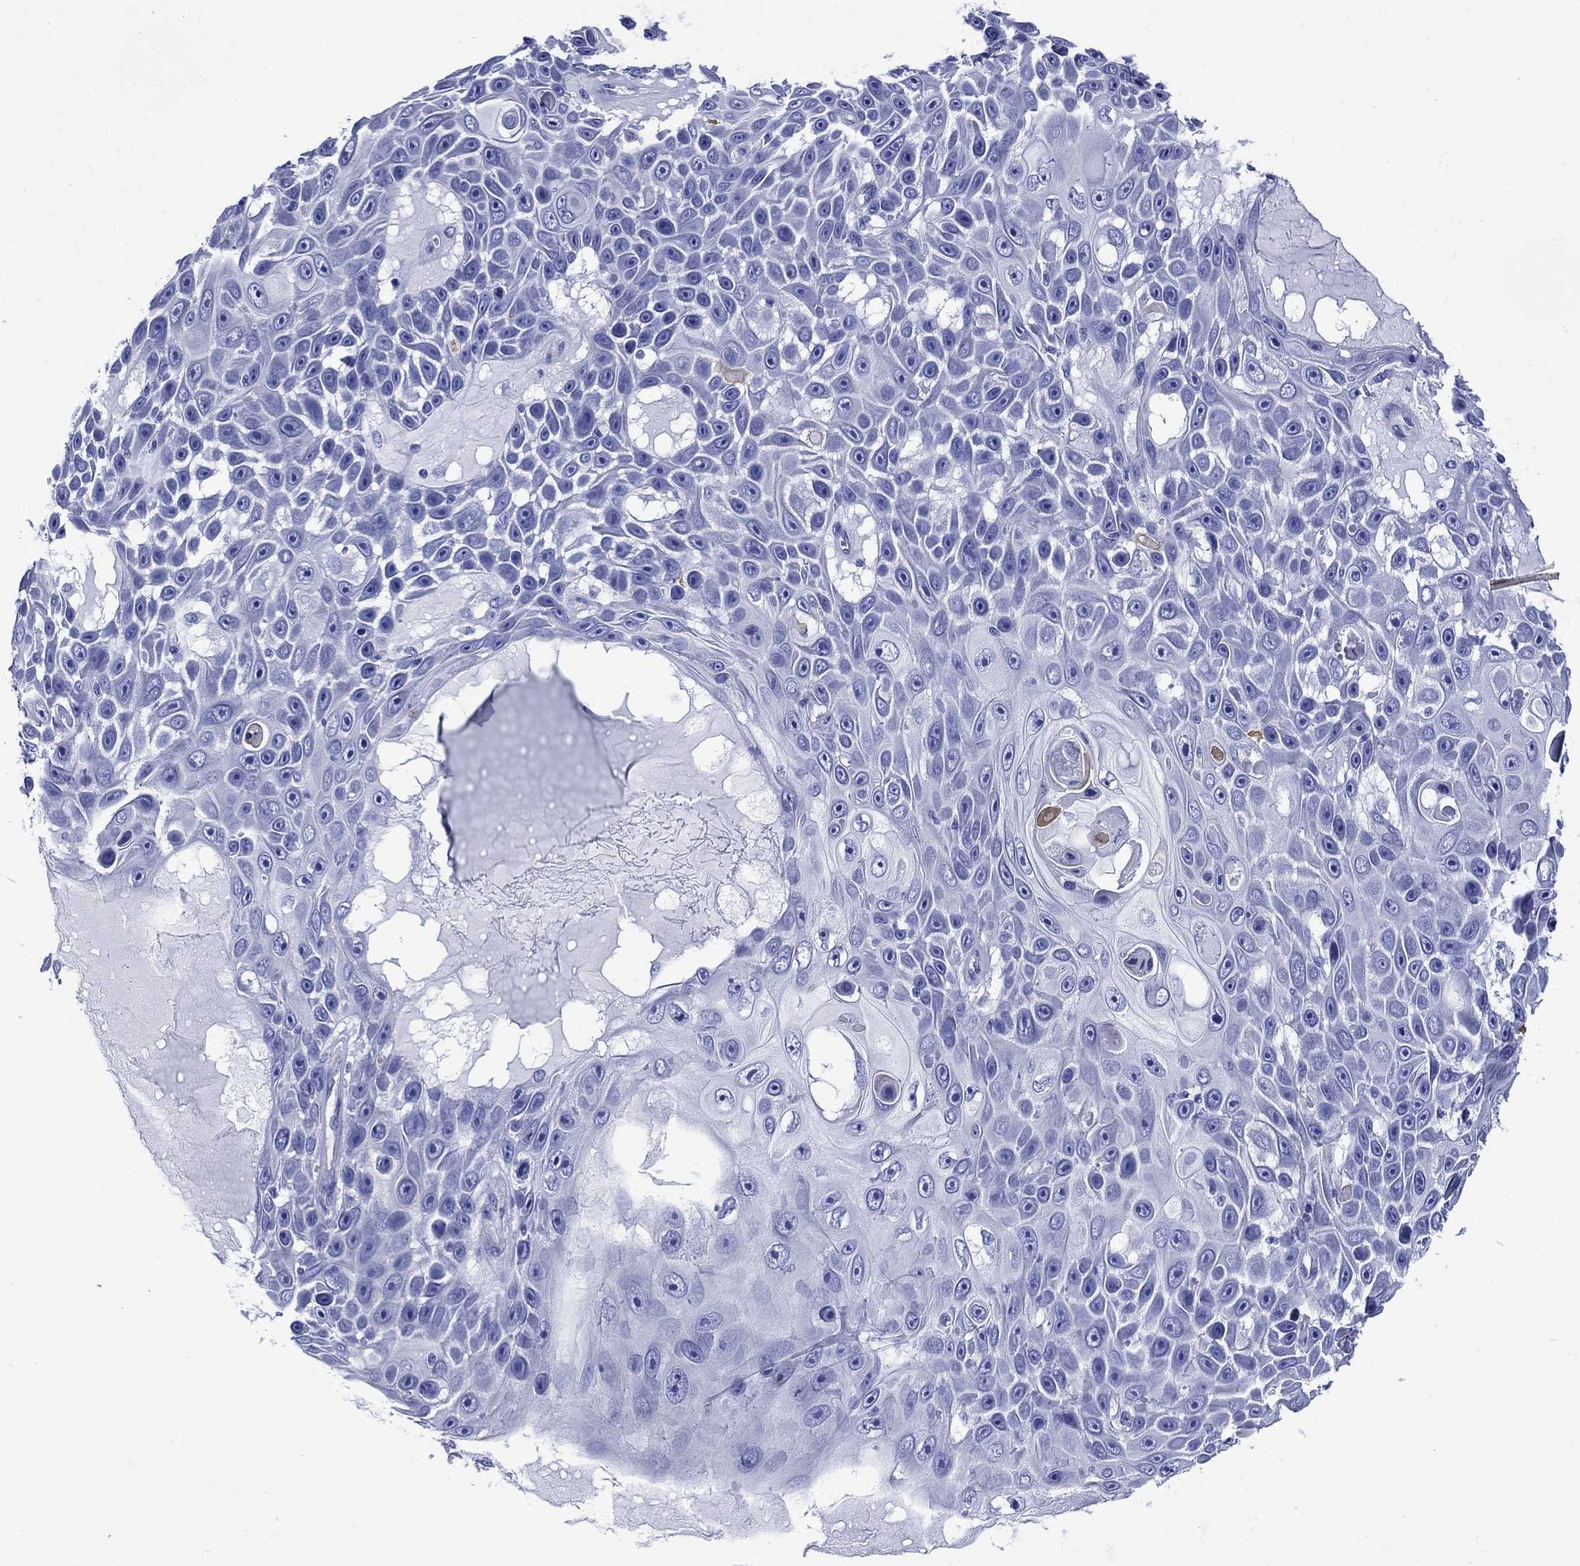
{"staining": {"intensity": "negative", "quantity": "none", "location": "none"}, "tissue": "skin cancer", "cell_type": "Tumor cells", "image_type": "cancer", "snomed": [{"axis": "morphology", "description": "Squamous cell carcinoma, NOS"}, {"axis": "topography", "description": "Skin"}], "caption": "The micrograph displays no significant expression in tumor cells of skin cancer (squamous cell carcinoma). (Brightfield microscopy of DAB (3,3'-diaminobenzidine) immunohistochemistry at high magnification).", "gene": "SLC1A2", "patient": {"sex": "male", "age": 82}}